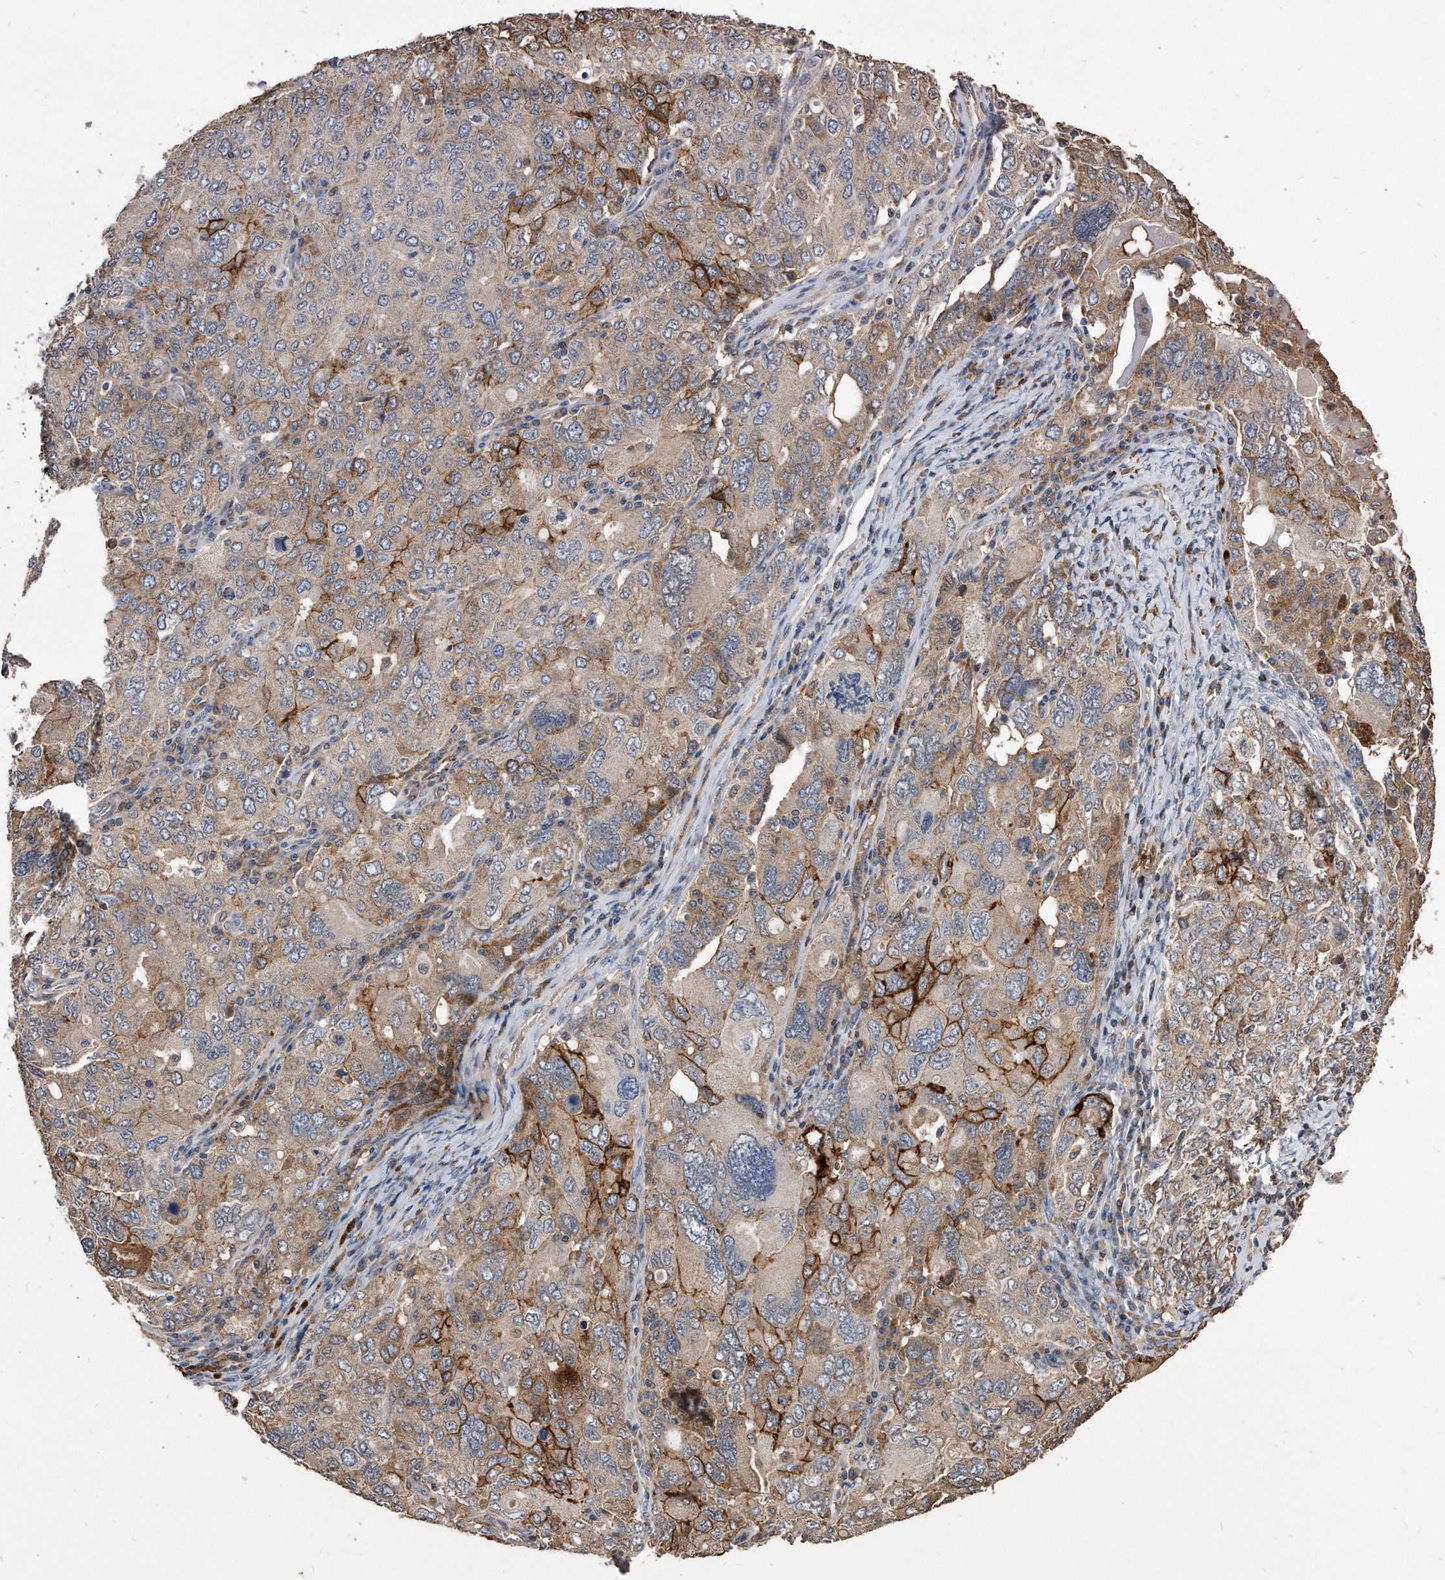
{"staining": {"intensity": "strong", "quantity": "<25%", "location": "cytoplasmic/membranous"}, "tissue": "ovarian cancer", "cell_type": "Tumor cells", "image_type": "cancer", "snomed": [{"axis": "morphology", "description": "Carcinoma, endometroid"}, {"axis": "topography", "description": "Ovary"}], "caption": "About <25% of tumor cells in ovarian cancer (endometroid carcinoma) reveal strong cytoplasmic/membranous protein expression as visualized by brown immunohistochemical staining.", "gene": "IL20RA", "patient": {"sex": "female", "age": 62}}